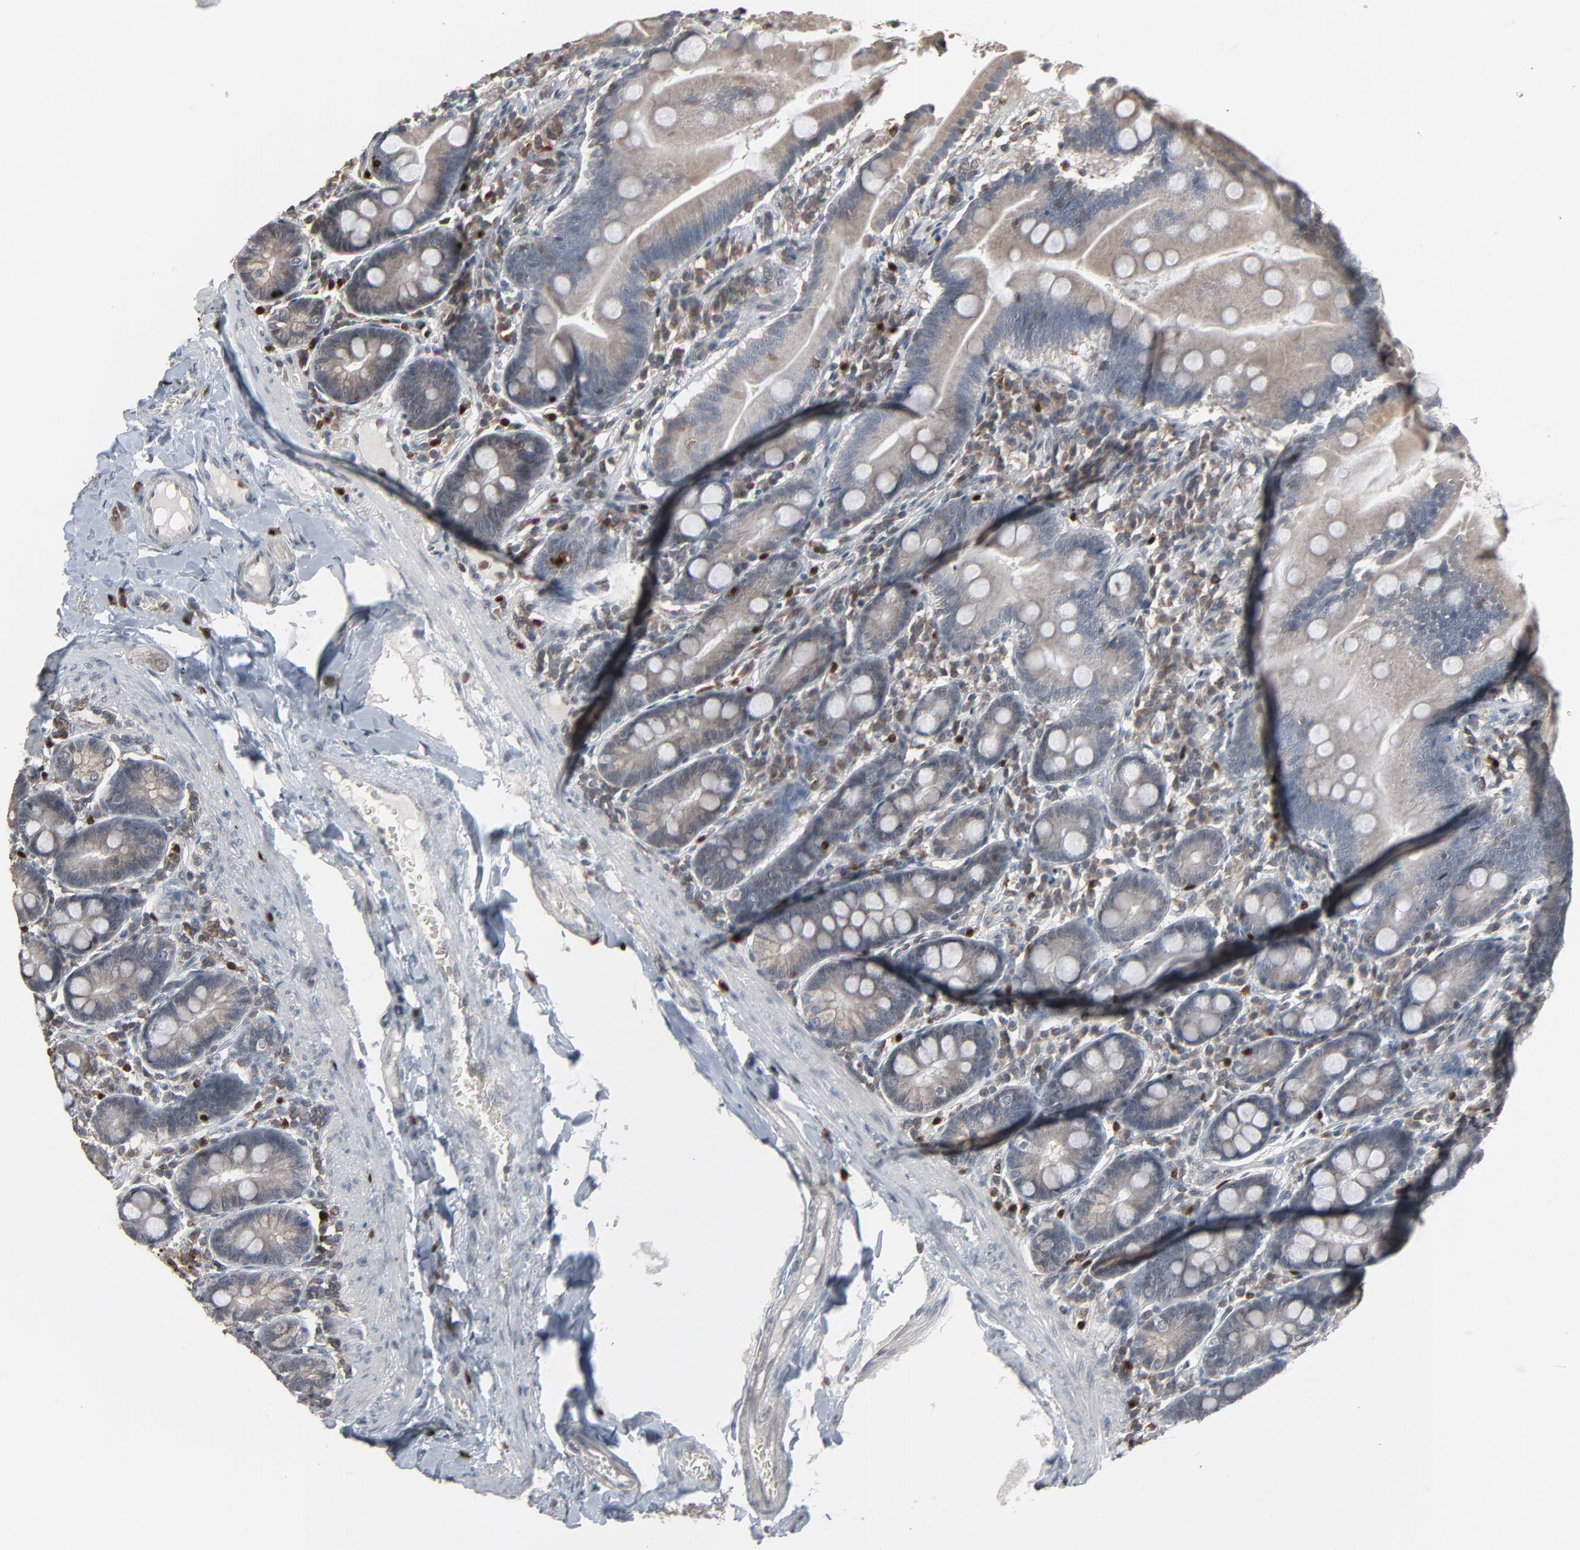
{"staining": {"intensity": "negative", "quantity": "none", "location": "none"}, "tissue": "duodenum", "cell_type": "Glandular cells", "image_type": "normal", "snomed": [{"axis": "morphology", "description": "Normal tissue, NOS"}, {"axis": "topography", "description": "Duodenum"}], "caption": "Image shows no significant protein staining in glandular cells of unremarkable duodenum. (Stains: DAB IHC with hematoxylin counter stain, Microscopy: brightfield microscopy at high magnification).", "gene": "DOCK8", "patient": {"sex": "male", "age": 50}}